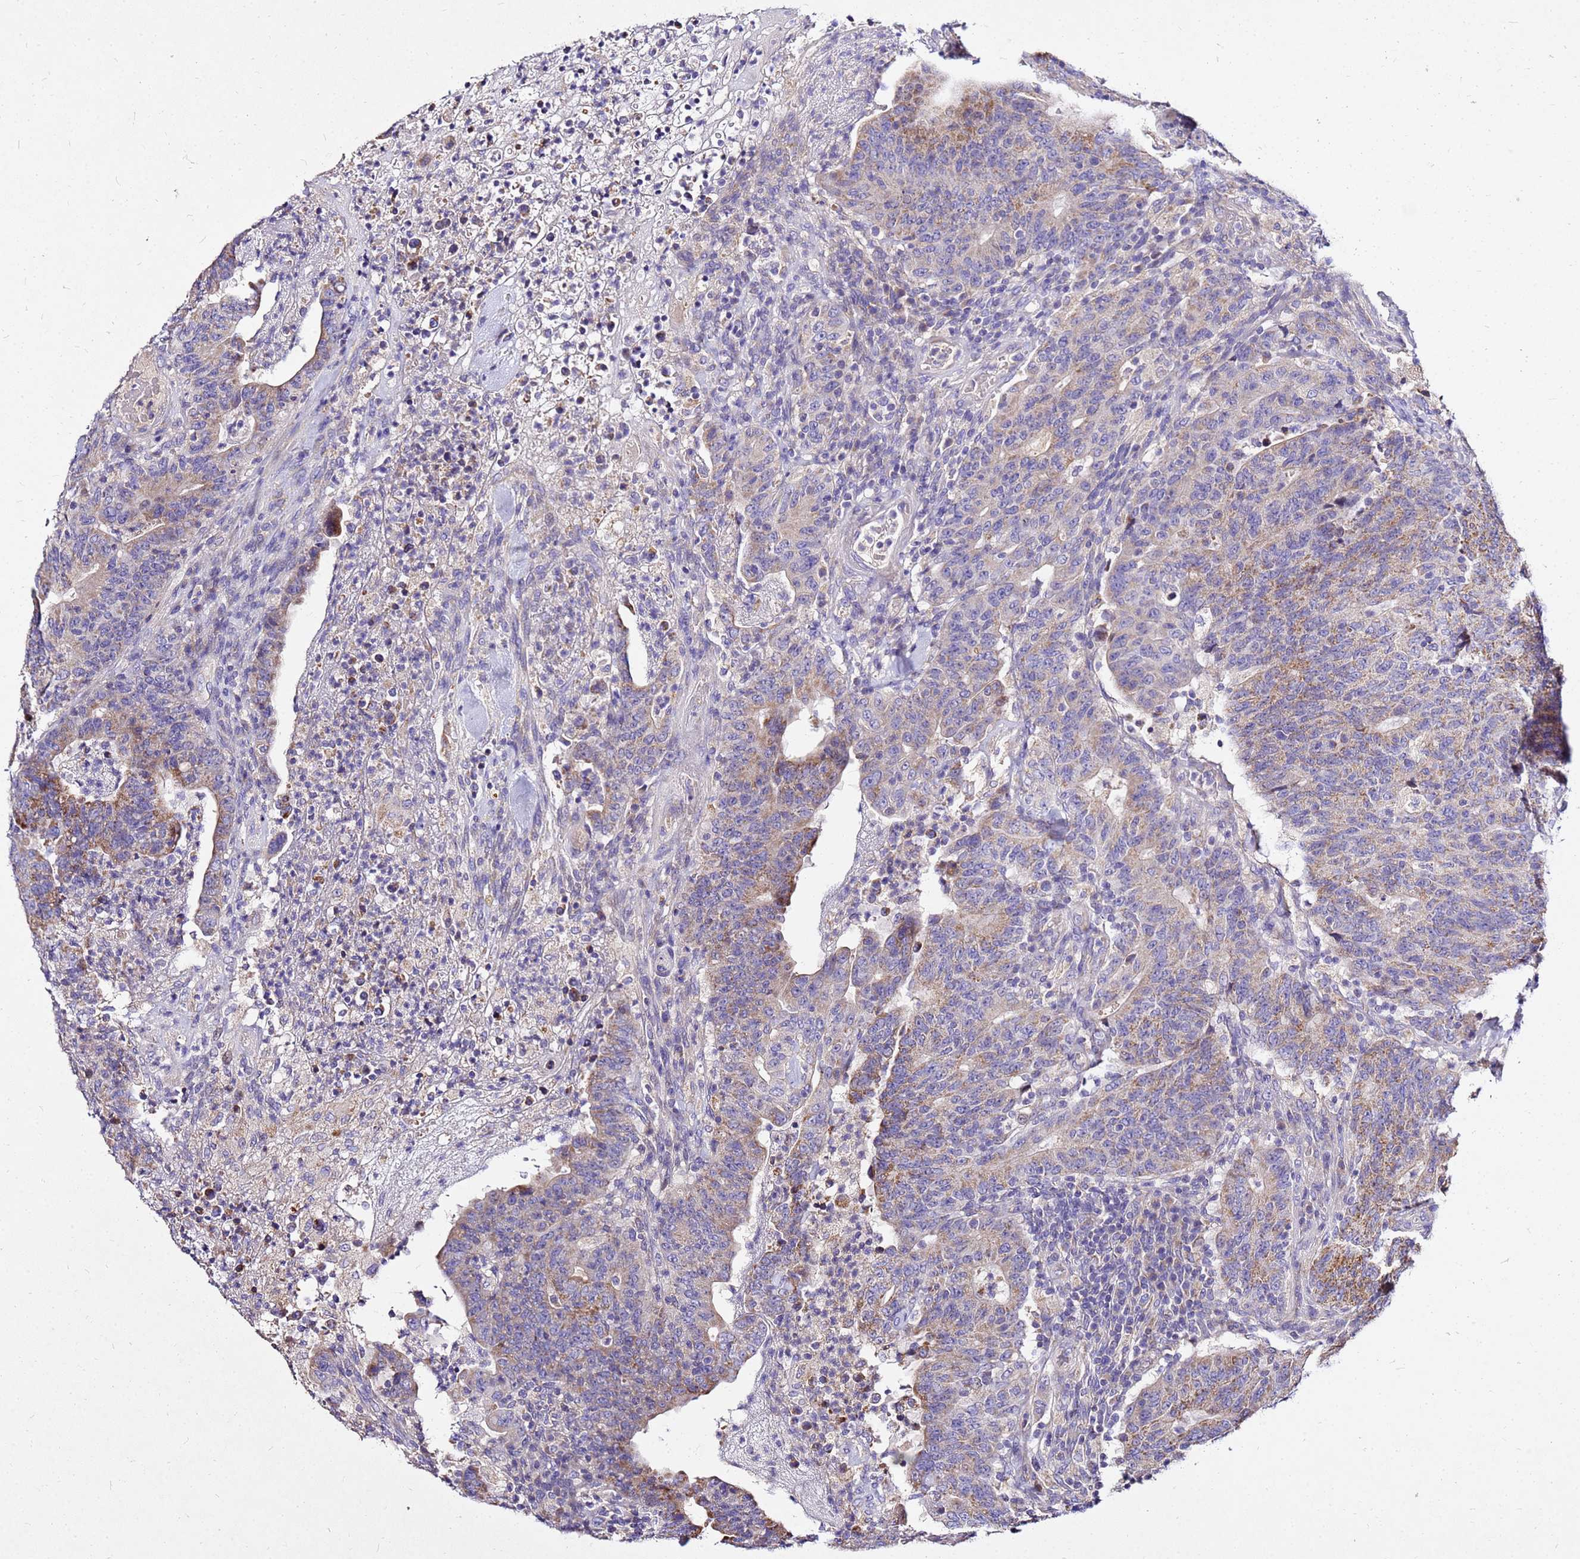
{"staining": {"intensity": "weak", "quantity": "25%-75%", "location": "cytoplasmic/membranous"}, "tissue": "colorectal cancer", "cell_type": "Tumor cells", "image_type": "cancer", "snomed": [{"axis": "morphology", "description": "Adenocarcinoma, NOS"}, {"axis": "topography", "description": "Colon"}], "caption": "This is an image of IHC staining of colorectal cancer (adenocarcinoma), which shows weak expression in the cytoplasmic/membranous of tumor cells.", "gene": "COX14", "patient": {"sex": "female", "age": 75}}